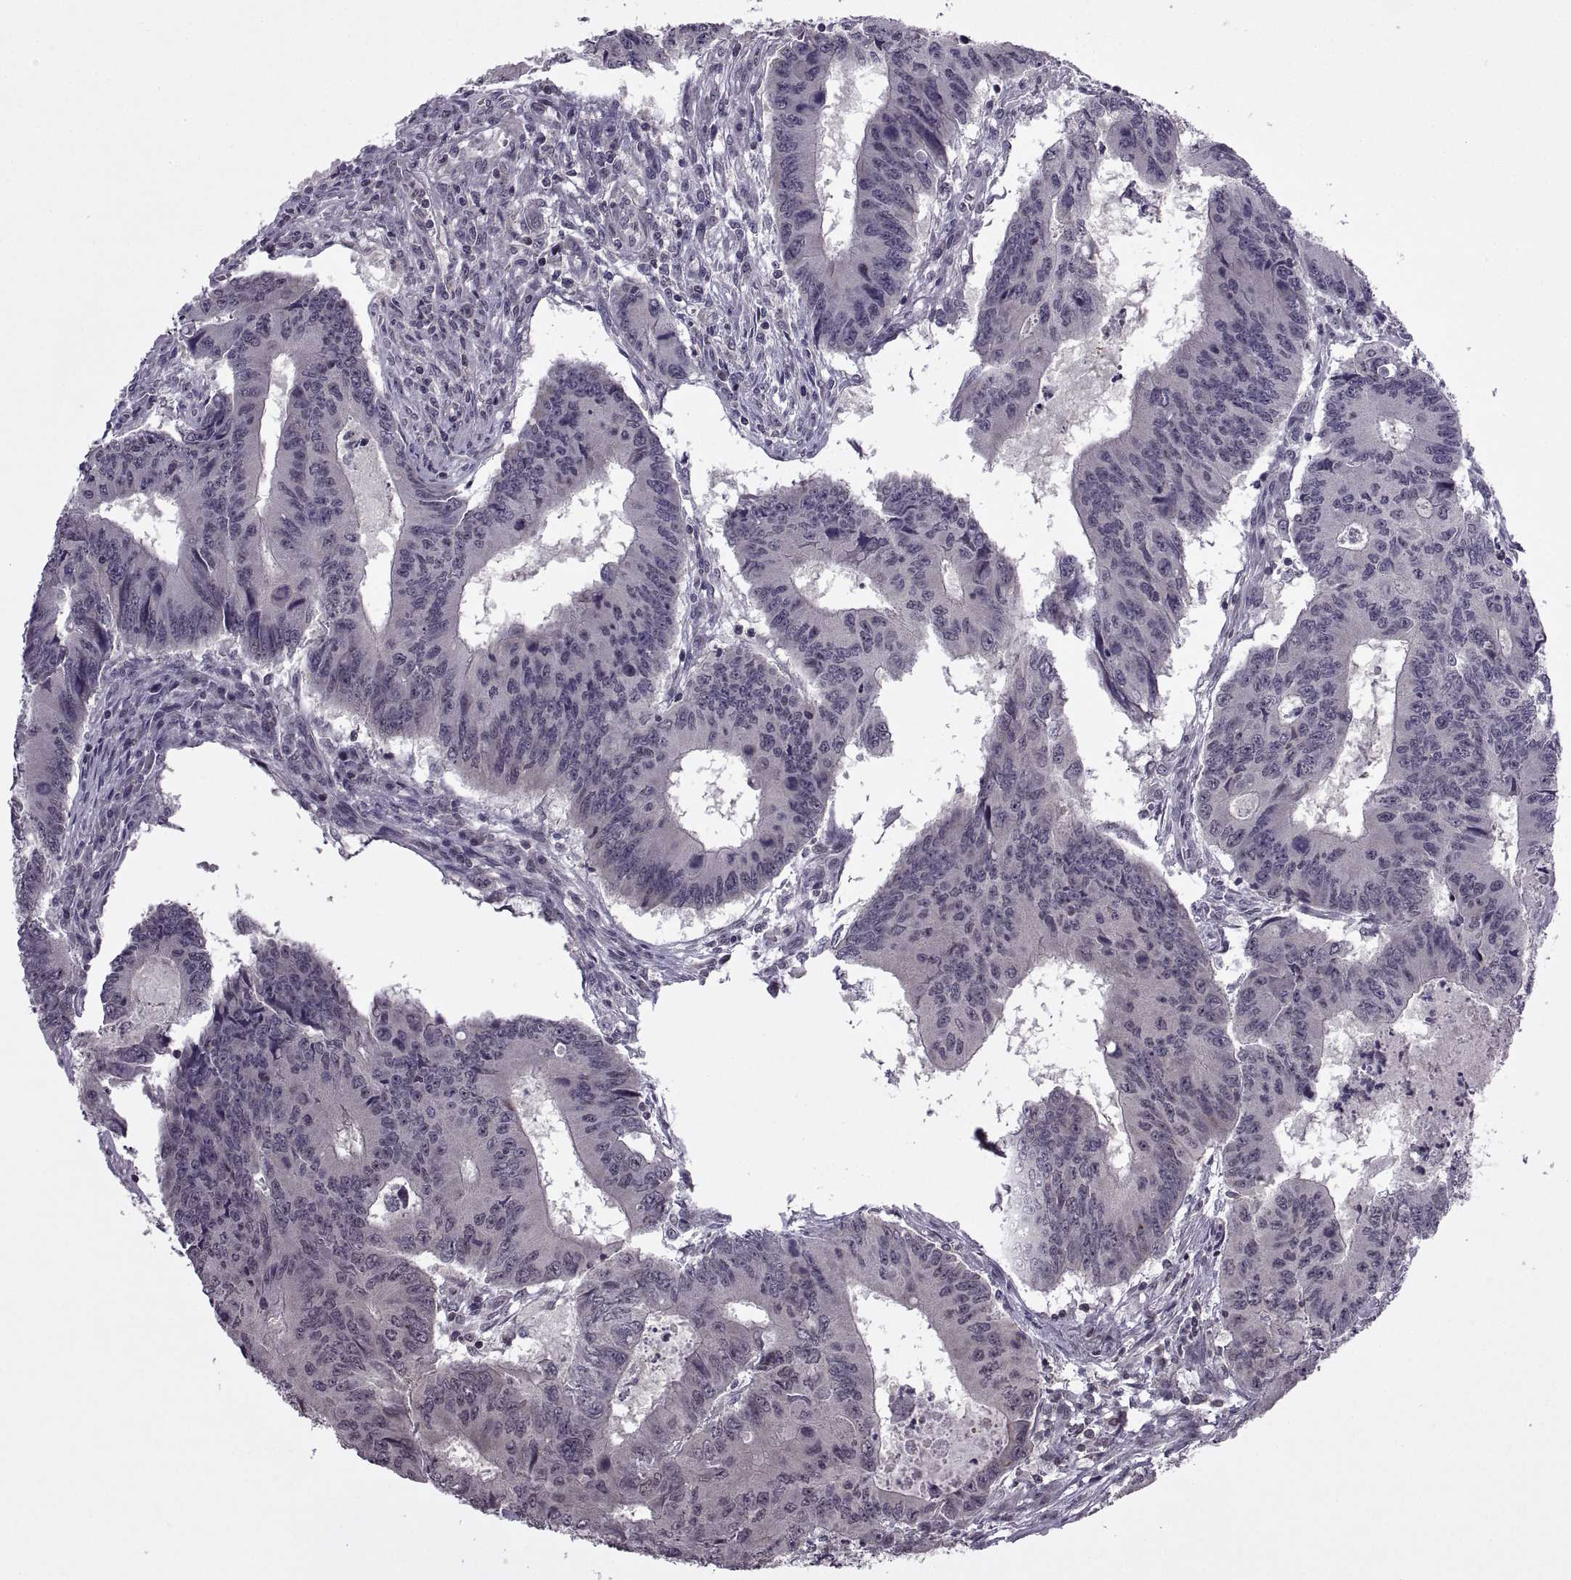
{"staining": {"intensity": "negative", "quantity": "none", "location": "none"}, "tissue": "colorectal cancer", "cell_type": "Tumor cells", "image_type": "cancer", "snomed": [{"axis": "morphology", "description": "Adenocarcinoma, NOS"}, {"axis": "topography", "description": "Colon"}], "caption": "A photomicrograph of colorectal cancer stained for a protein displays no brown staining in tumor cells.", "gene": "INTS3", "patient": {"sex": "male", "age": 53}}